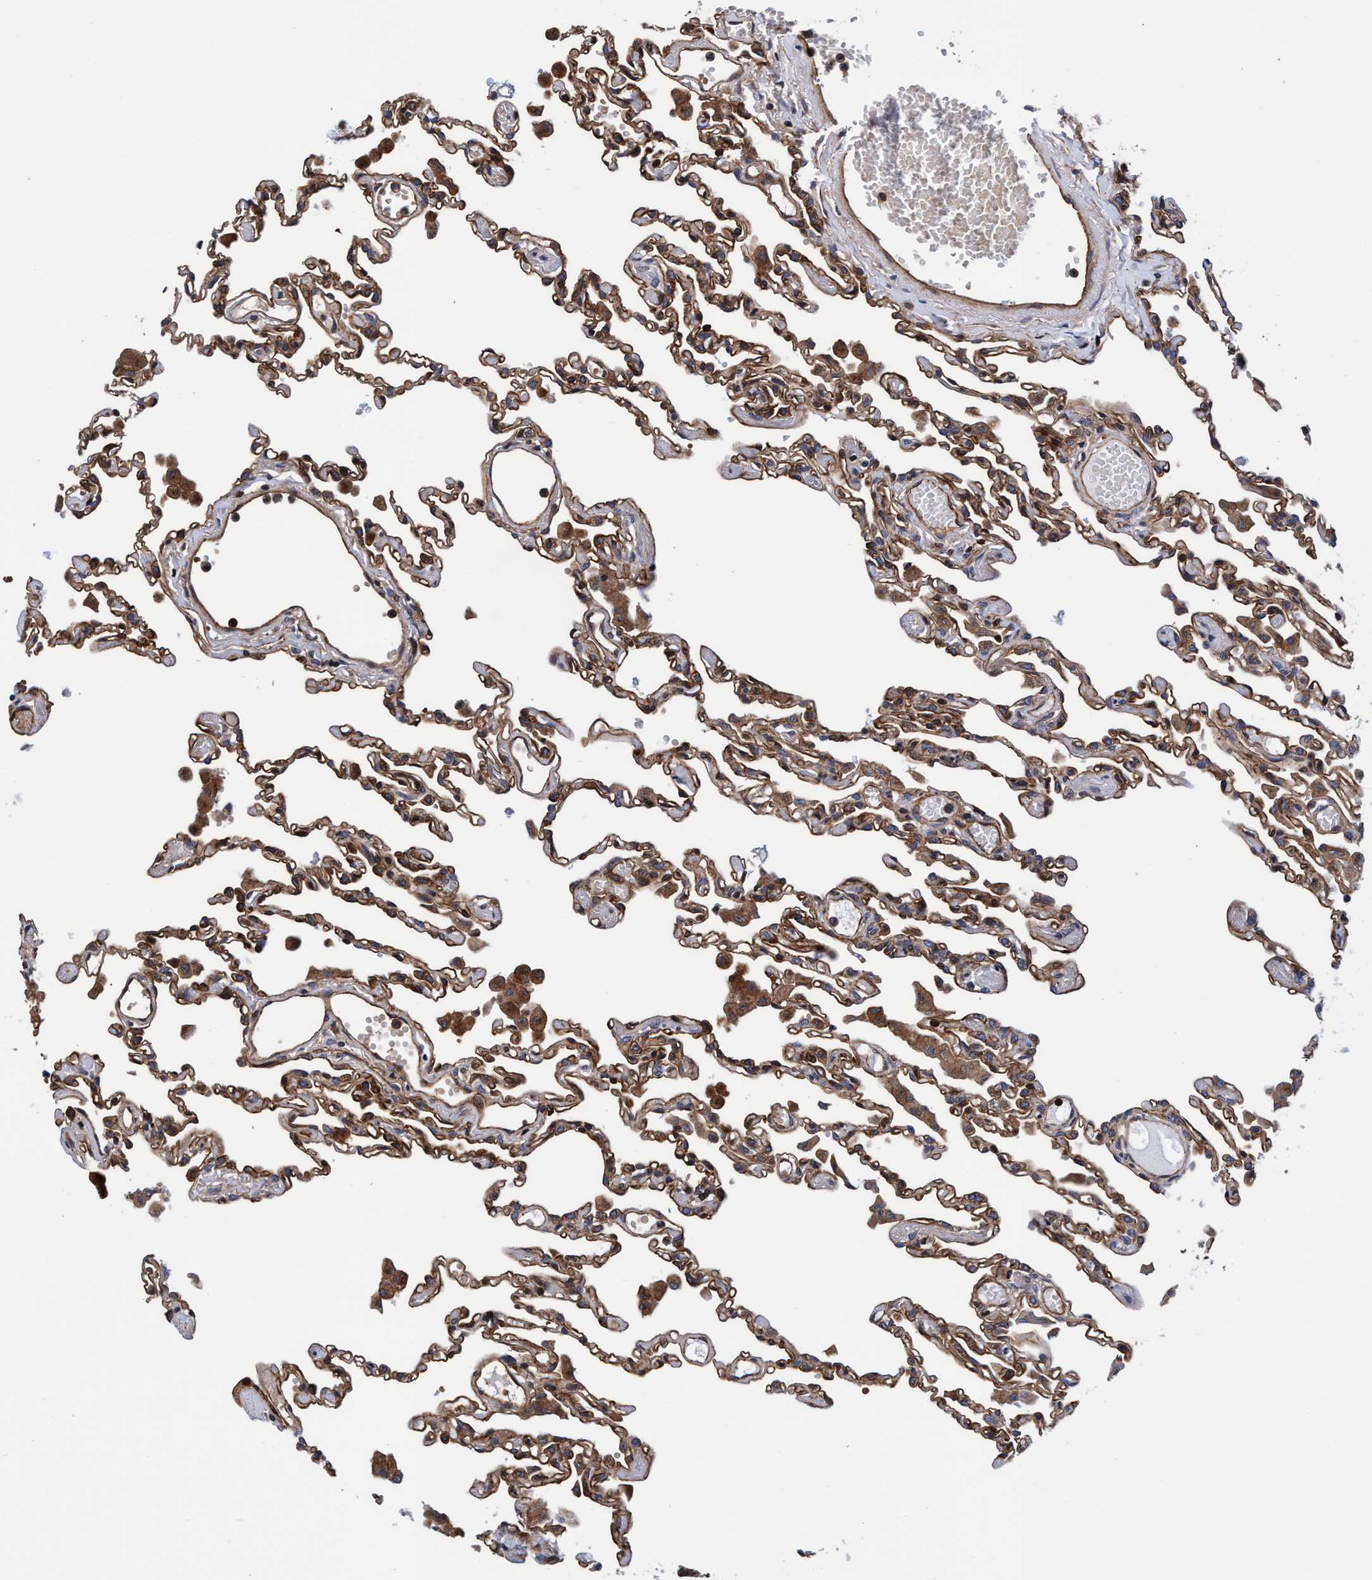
{"staining": {"intensity": "strong", "quantity": ">75%", "location": "cytoplasmic/membranous"}, "tissue": "lung", "cell_type": "Alveolar cells", "image_type": "normal", "snomed": [{"axis": "morphology", "description": "Normal tissue, NOS"}, {"axis": "topography", "description": "Bronchus"}, {"axis": "topography", "description": "Lung"}], "caption": "Lung stained for a protein (brown) reveals strong cytoplasmic/membranous positive expression in about >75% of alveolar cells.", "gene": "MCM3AP", "patient": {"sex": "female", "age": 49}}